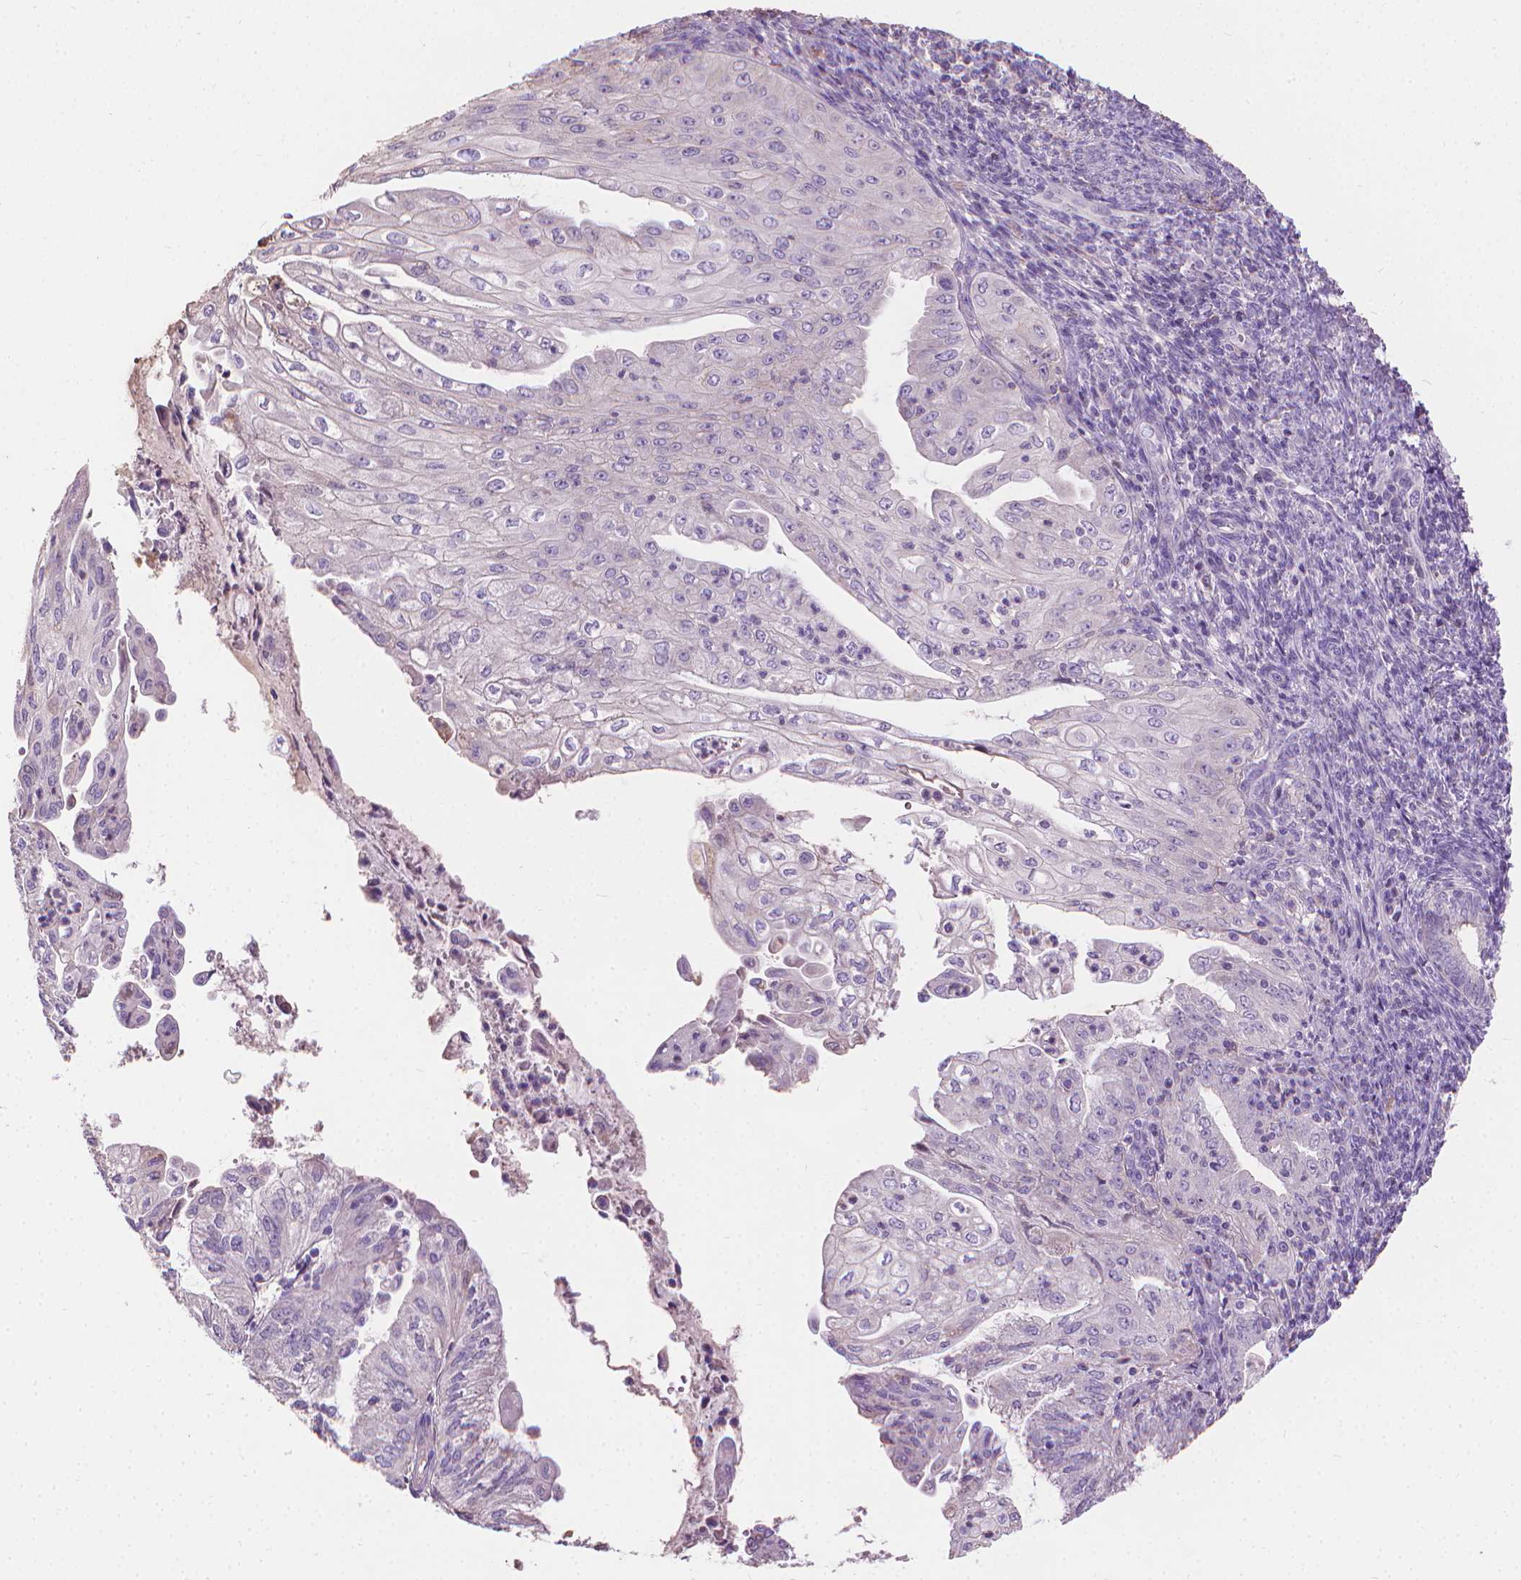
{"staining": {"intensity": "negative", "quantity": "none", "location": "none"}, "tissue": "endometrial cancer", "cell_type": "Tumor cells", "image_type": "cancer", "snomed": [{"axis": "morphology", "description": "Adenocarcinoma, NOS"}, {"axis": "topography", "description": "Endometrium"}], "caption": "This photomicrograph is of endometrial cancer (adenocarcinoma) stained with immunohistochemistry (IHC) to label a protein in brown with the nuclei are counter-stained blue. There is no expression in tumor cells. The staining is performed using DAB brown chromogen with nuclei counter-stained in using hematoxylin.", "gene": "CABCOCO1", "patient": {"sex": "female", "age": 55}}